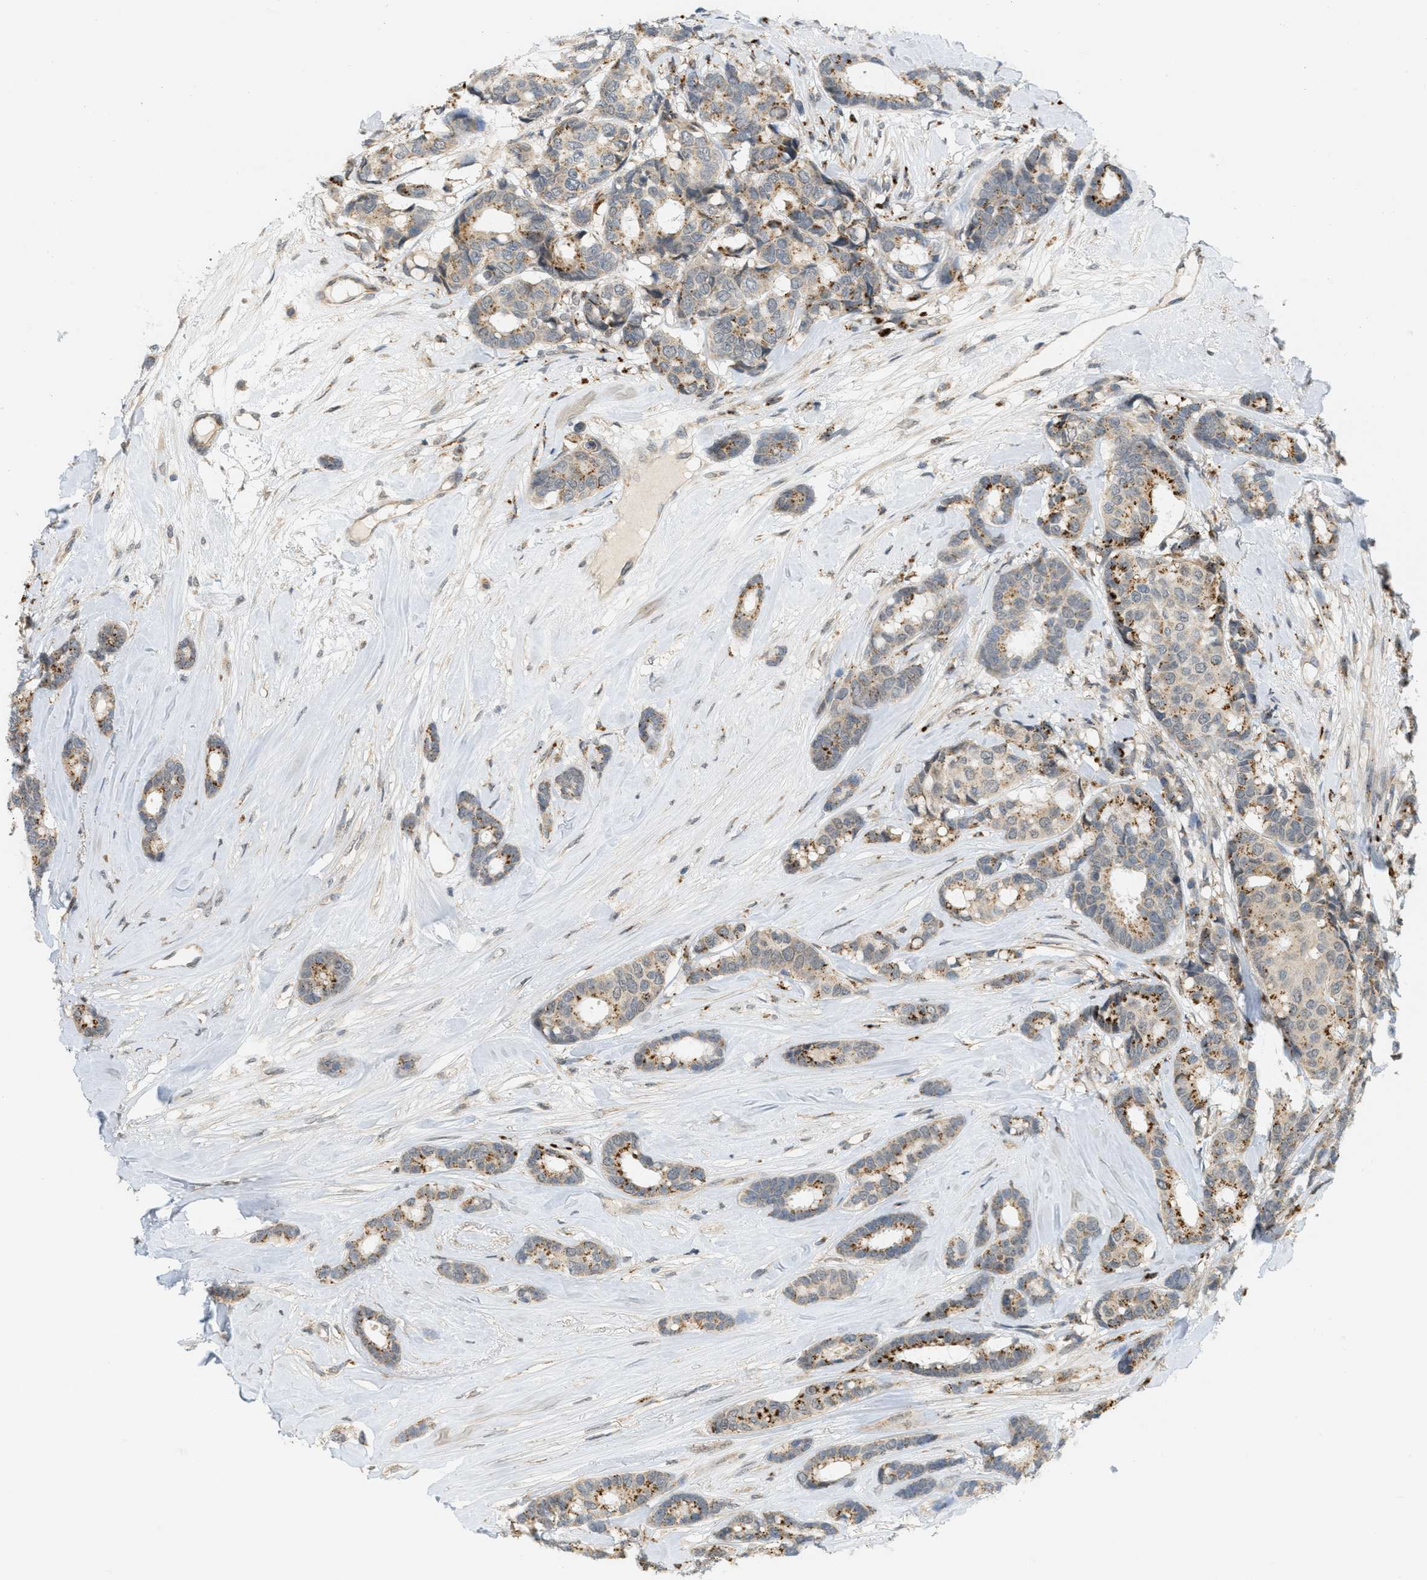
{"staining": {"intensity": "strong", "quantity": "25%-75%", "location": "cytoplasmic/membranous"}, "tissue": "breast cancer", "cell_type": "Tumor cells", "image_type": "cancer", "snomed": [{"axis": "morphology", "description": "Duct carcinoma"}, {"axis": "topography", "description": "Breast"}], "caption": "This image shows IHC staining of human breast cancer (invasive ductal carcinoma), with high strong cytoplasmic/membranous expression in about 25%-75% of tumor cells.", "gene": "PRKD1", "patient": {"sex": "female", "age": 87}}